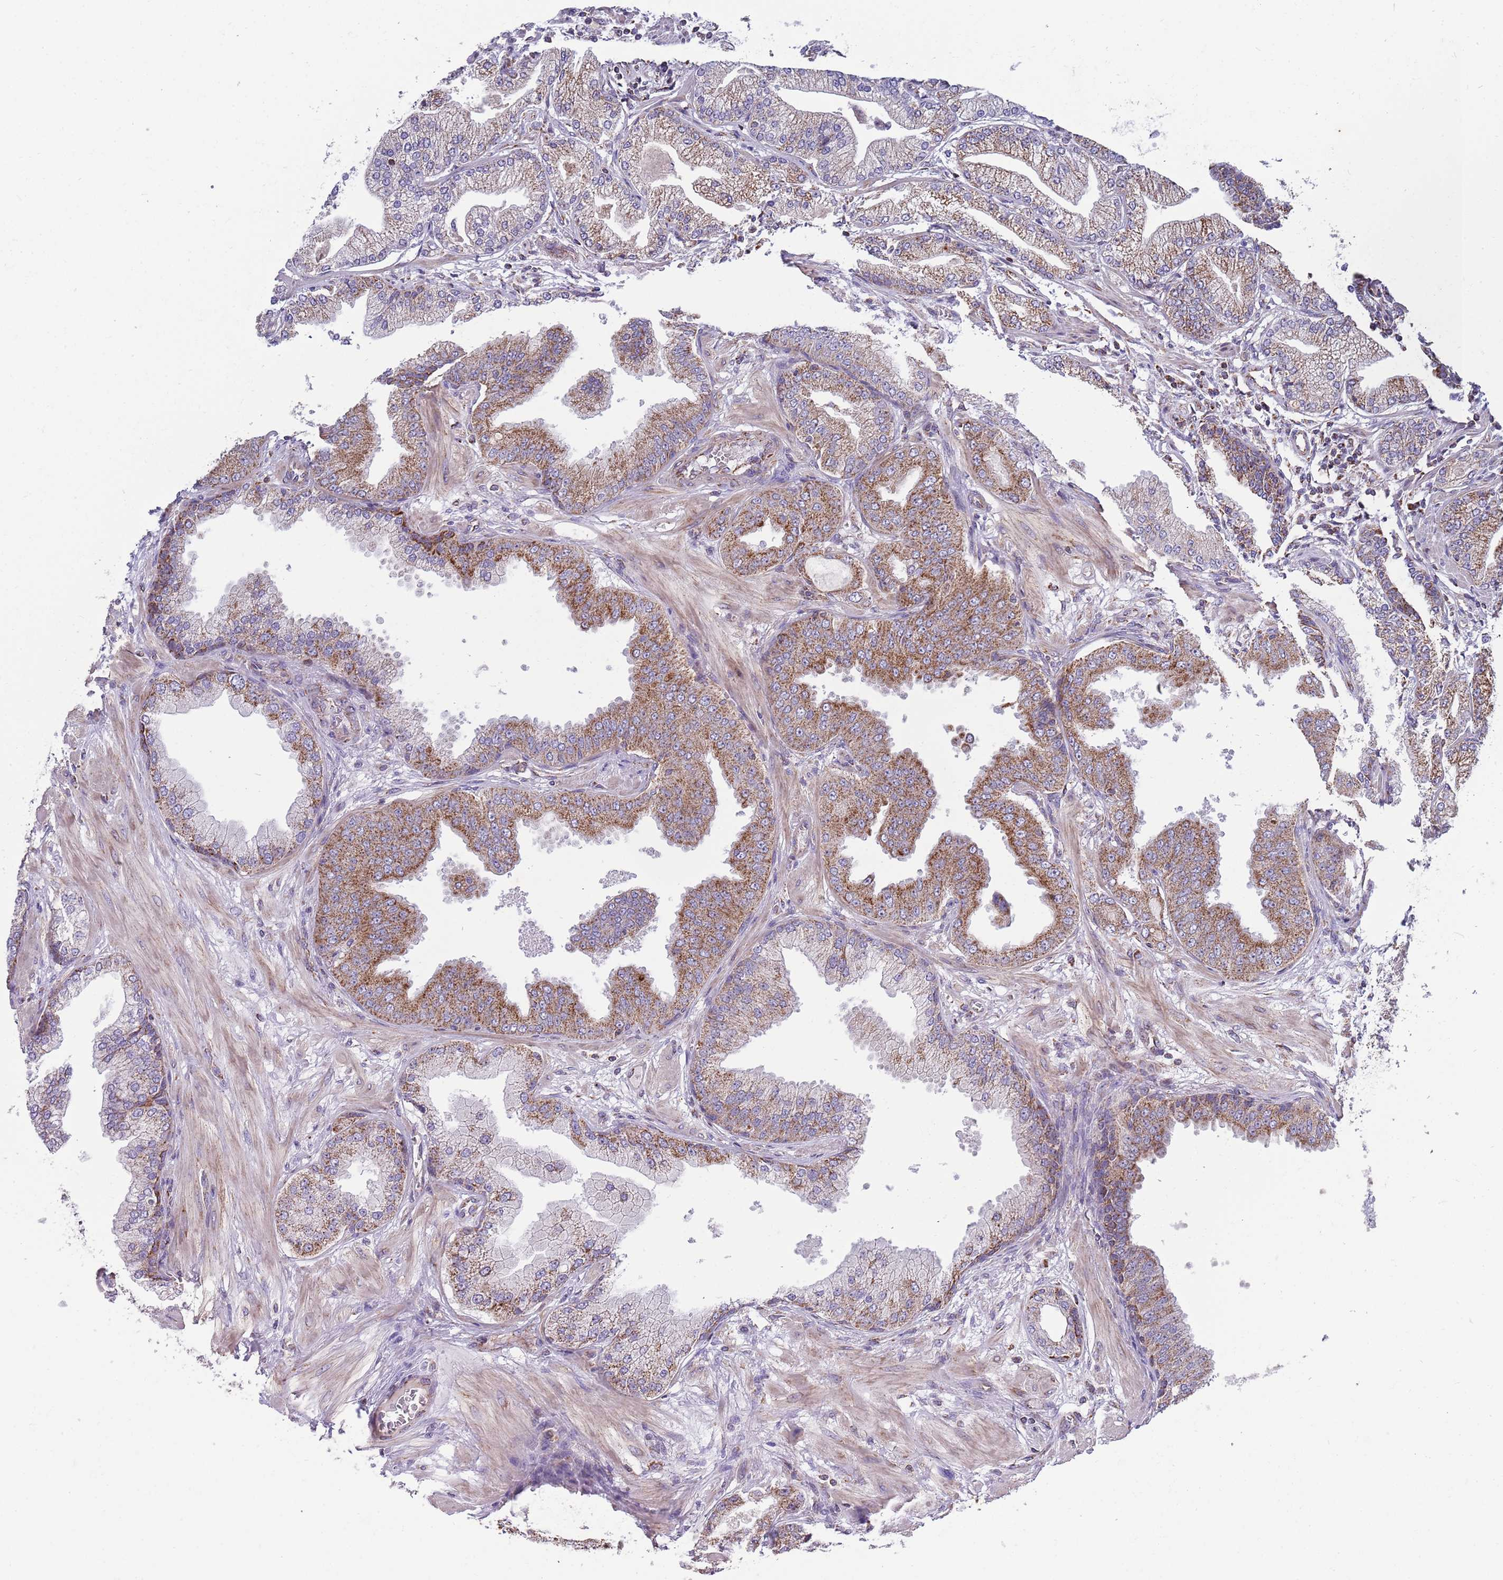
{"staining": {"intensity": "moderate", "quantity": ">75%", "location": "cytoplasmic/membranous"}, "tissue": "prostate cancer", "cell_type": "Tumor cells", "image_type": "cancer", "snomed": [{"axis": "morphology", "description": "Adenocarcinoma, Low grade"}, {"axis": "topography", "description": "Prostate"}], "caption": "Protein staining demonstrates moderate cytoplasmic/membranous positivity in approximately >75% of tumor cells in prostate cancer (adenocarcinoma (low-grade)).", "gene": "VPS16", "patient": {"sex": "male", "age": 55}}